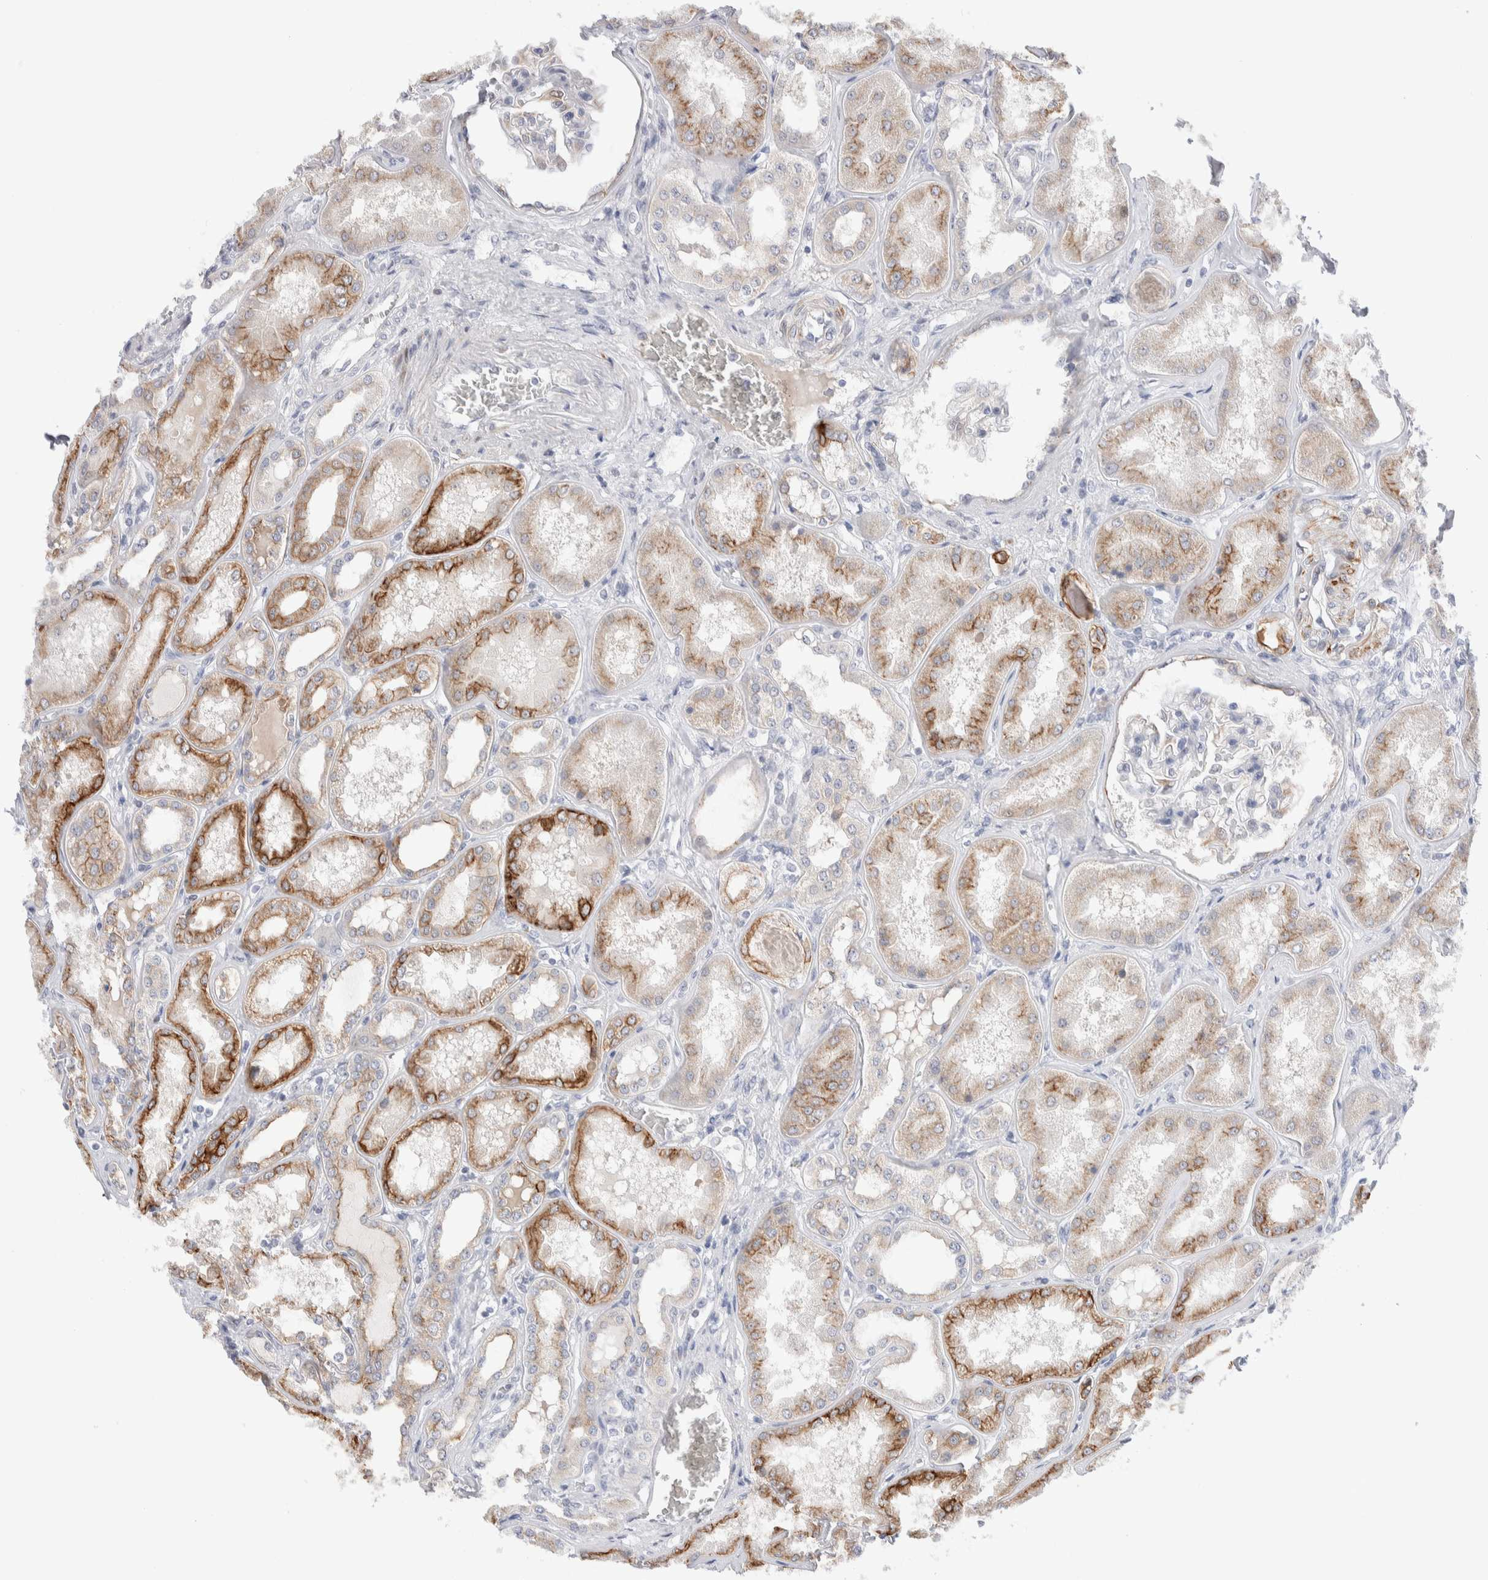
{"staining": {"intensity": "weak", "quantity": "<25%", "location": "cytoplasmic/membranous"}, "tissue": "kidney", "cell_type": "Cells in glomeruli", "image_type": "normal", "snomed": [{"axis": "morphology", "description": "Normal tissue, NOS"}, {"axis": "topography", "description": "Kidney"}], "caption": "Immunohistochemistry of unremarkable human kidney displays no expression in cells in glomeruli.", "gene": "C1orf112", "patient": {"sex": "female", "age": 56}}